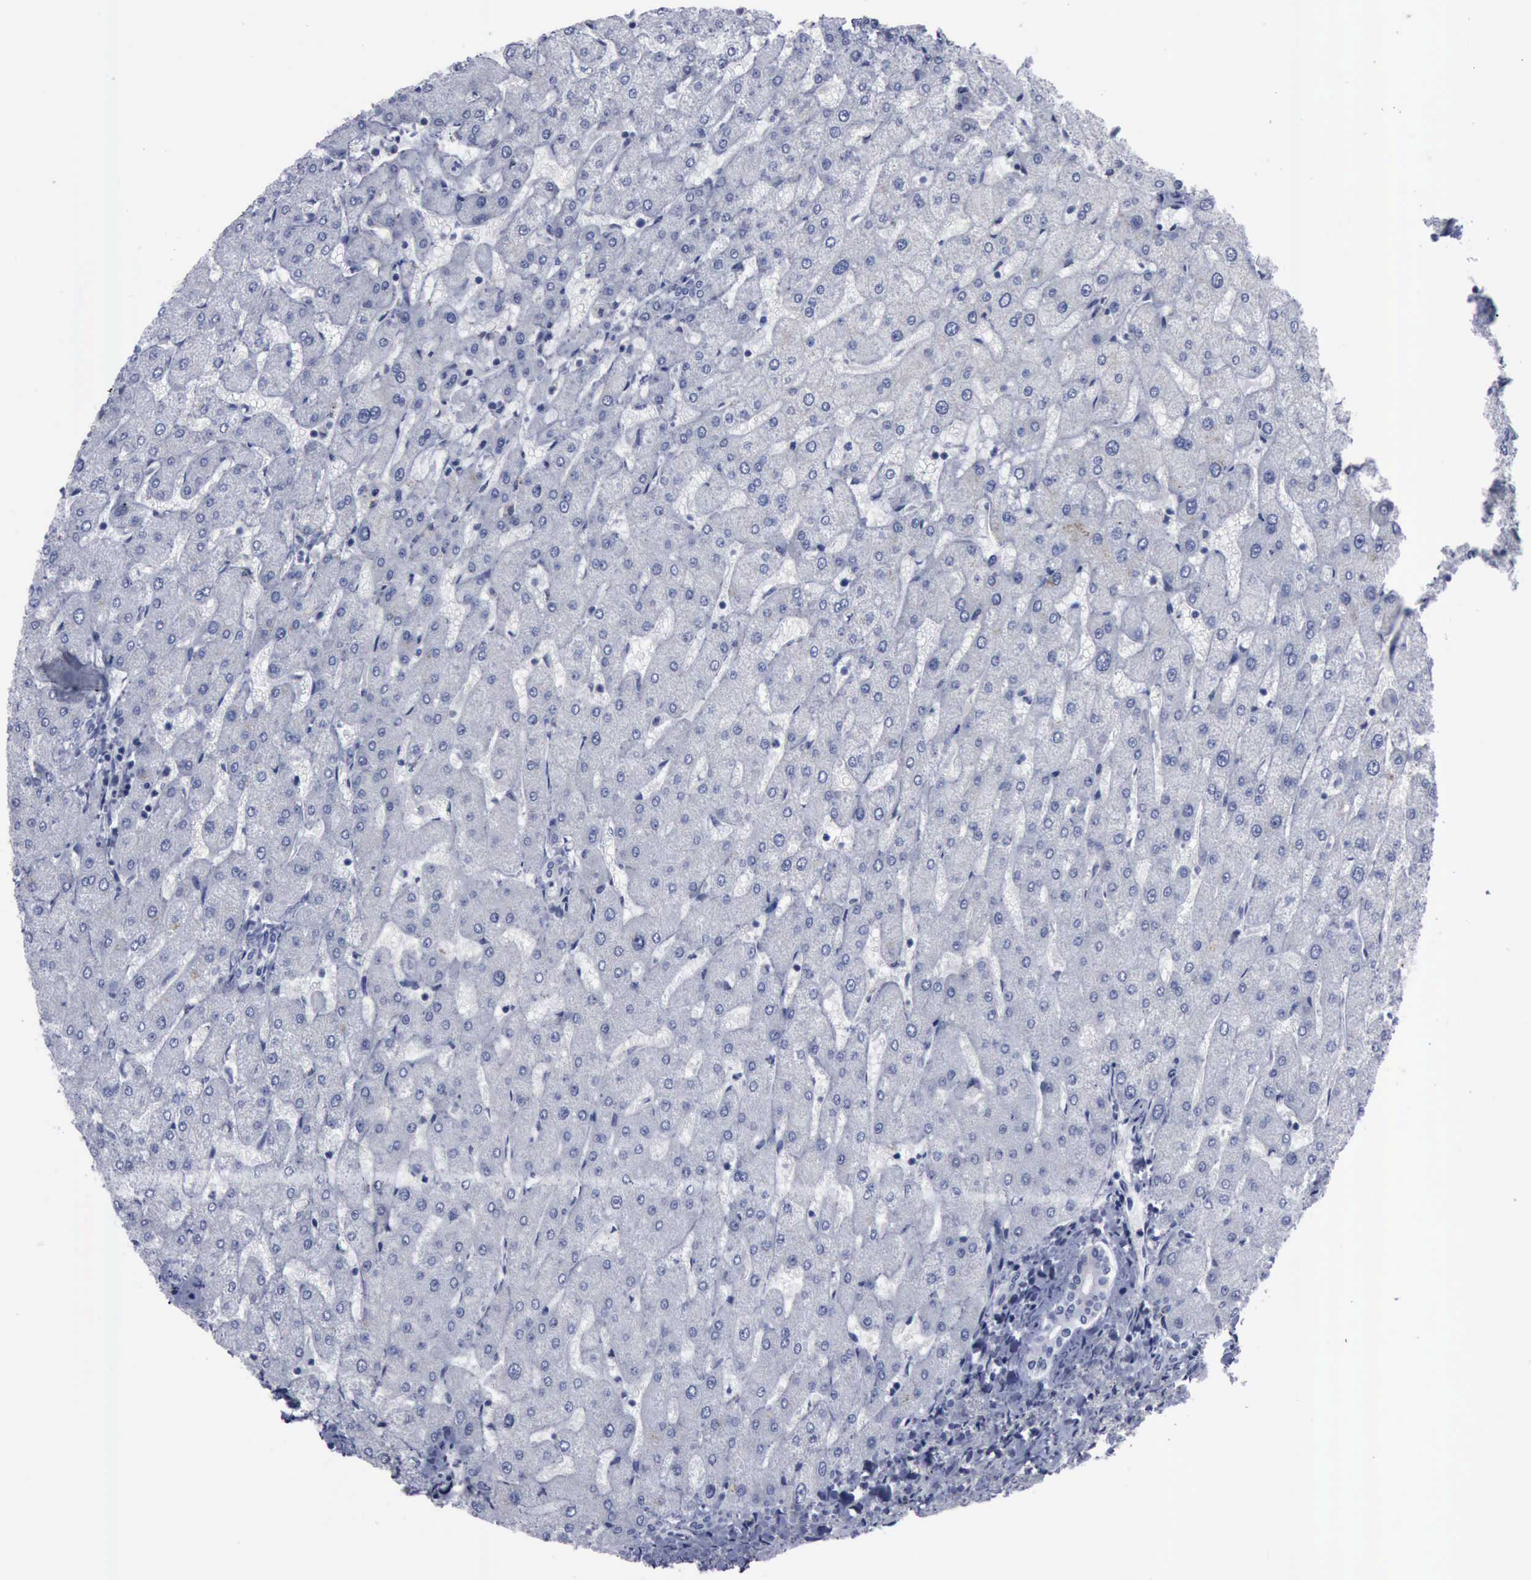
{"staining": {"intensity": "negative", "quantity": "none", "location": "none"}, "tissue": "liver", "cell_type": "Cholangiocytes", "image_type": "normal", "snomed": [{"axis": "morphology", "description": "Normal tissue, NOS"}, {"axis": "topography", "description": "Liver"}], "caption": "DAB immunohistochemical staining of normal human liver reveals no significant expression in cholangiocytes. (DAB immunohistochemistry (IHC) visualized using brightfield microscopy, high magnification).", "gene": "BRD1", "patient": {"sex": "male", "age": 67}}